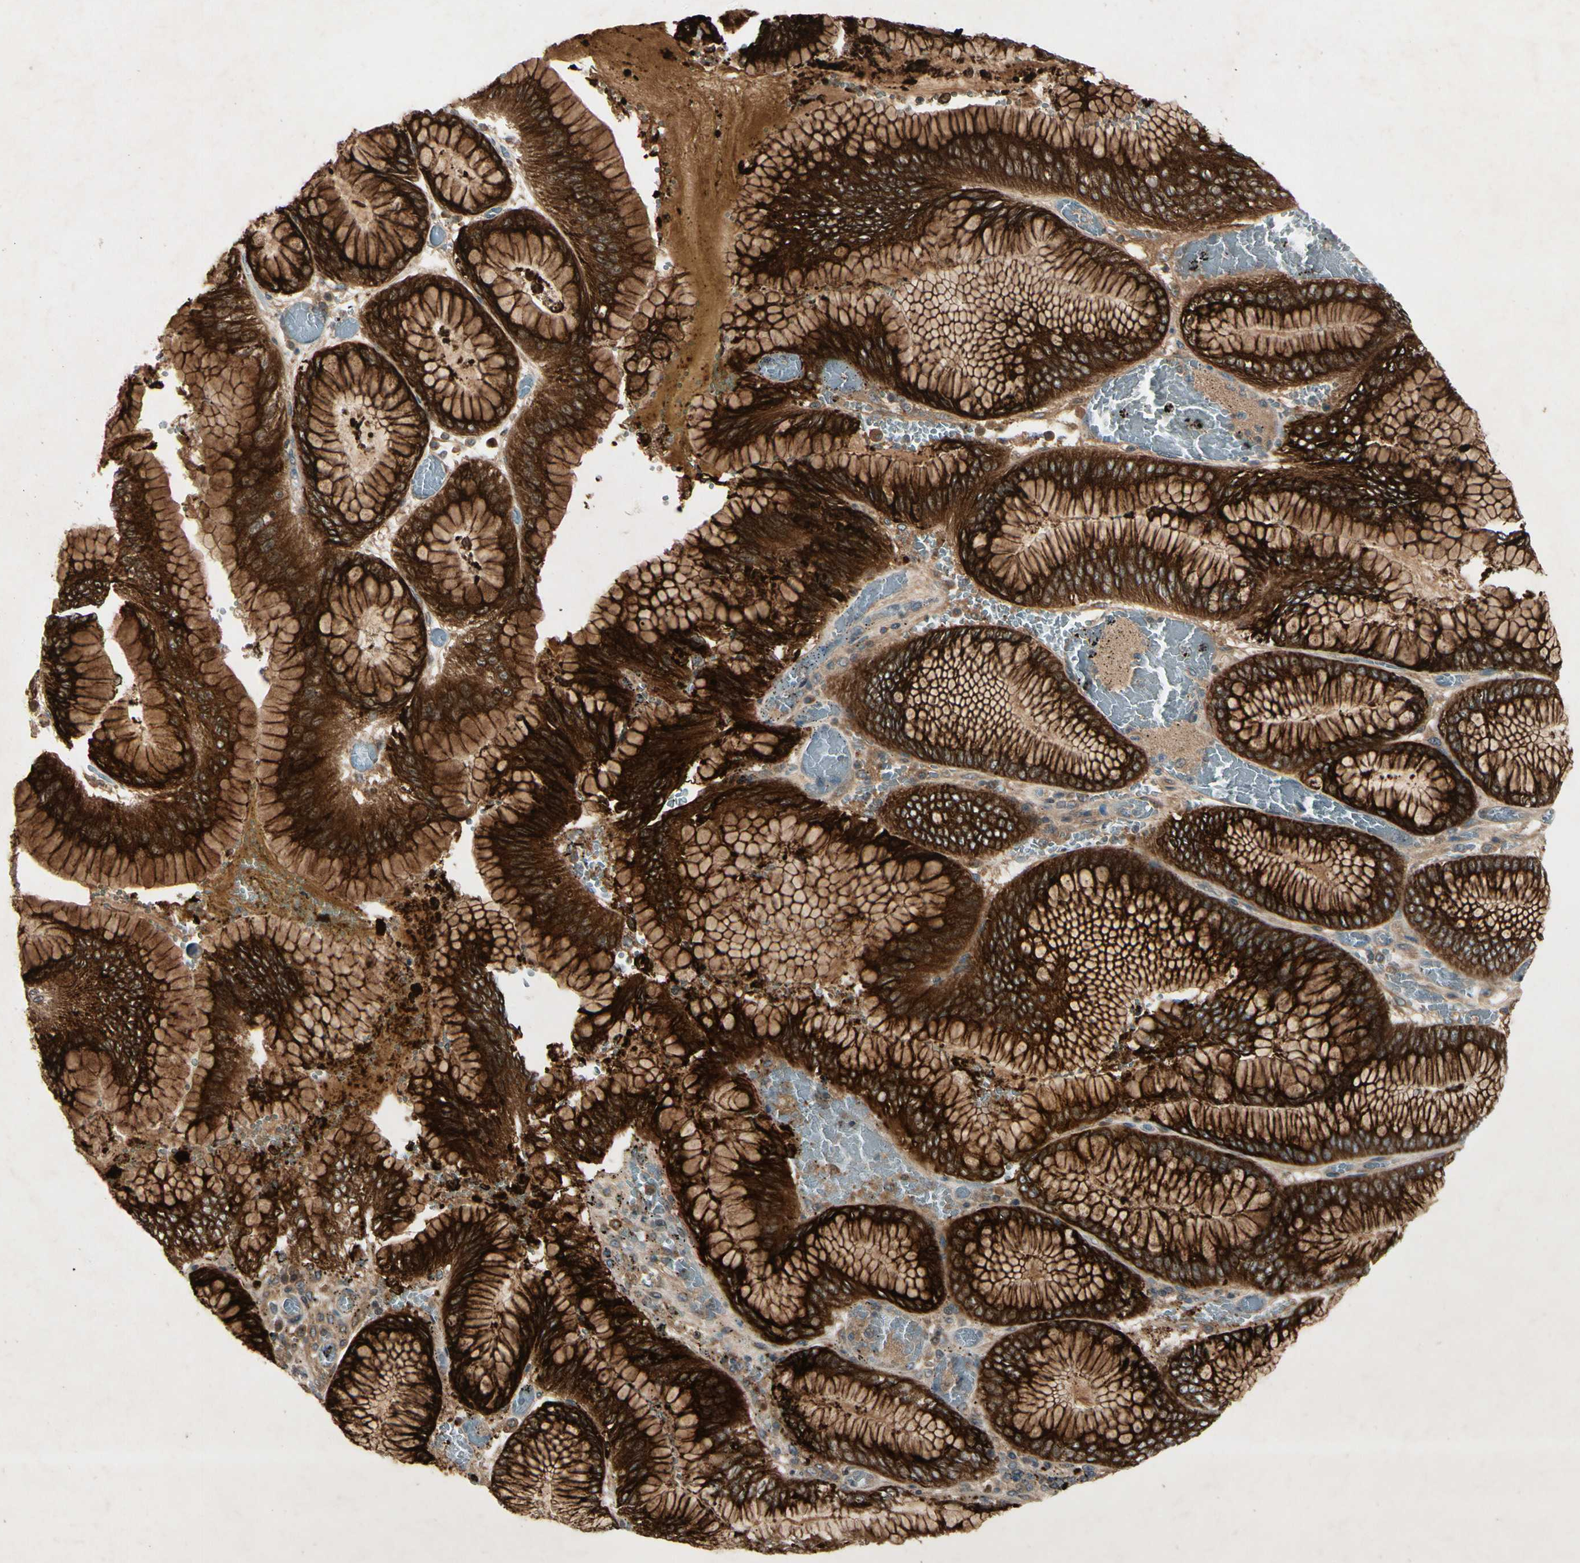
{"staining": {"intensity": "strong", "quantity": ">75%", "location": "cytoplasmic/membranous"}, "tissue": "stomach cancer", "cell_type": "Tumor cells", "image_type": "cancer", "snomed": [{"axis": "morphology", "description": "Normal tissue, NOS"}, {"axis": "morphology", "description": "Adenocarcinoma, NOS"}, {"axis": "topography", "description": "Stomach, upper"}, {"axis": "topography", "description": "Stomach"}], "caption": "Tumor cells reveal high levels of strong cytoplasmic/membranous expression in about >75% of cells in human stomach adenocarcinoma.", "gene": "FHDC1", "patient": {"sex": "male", "age": 76}}